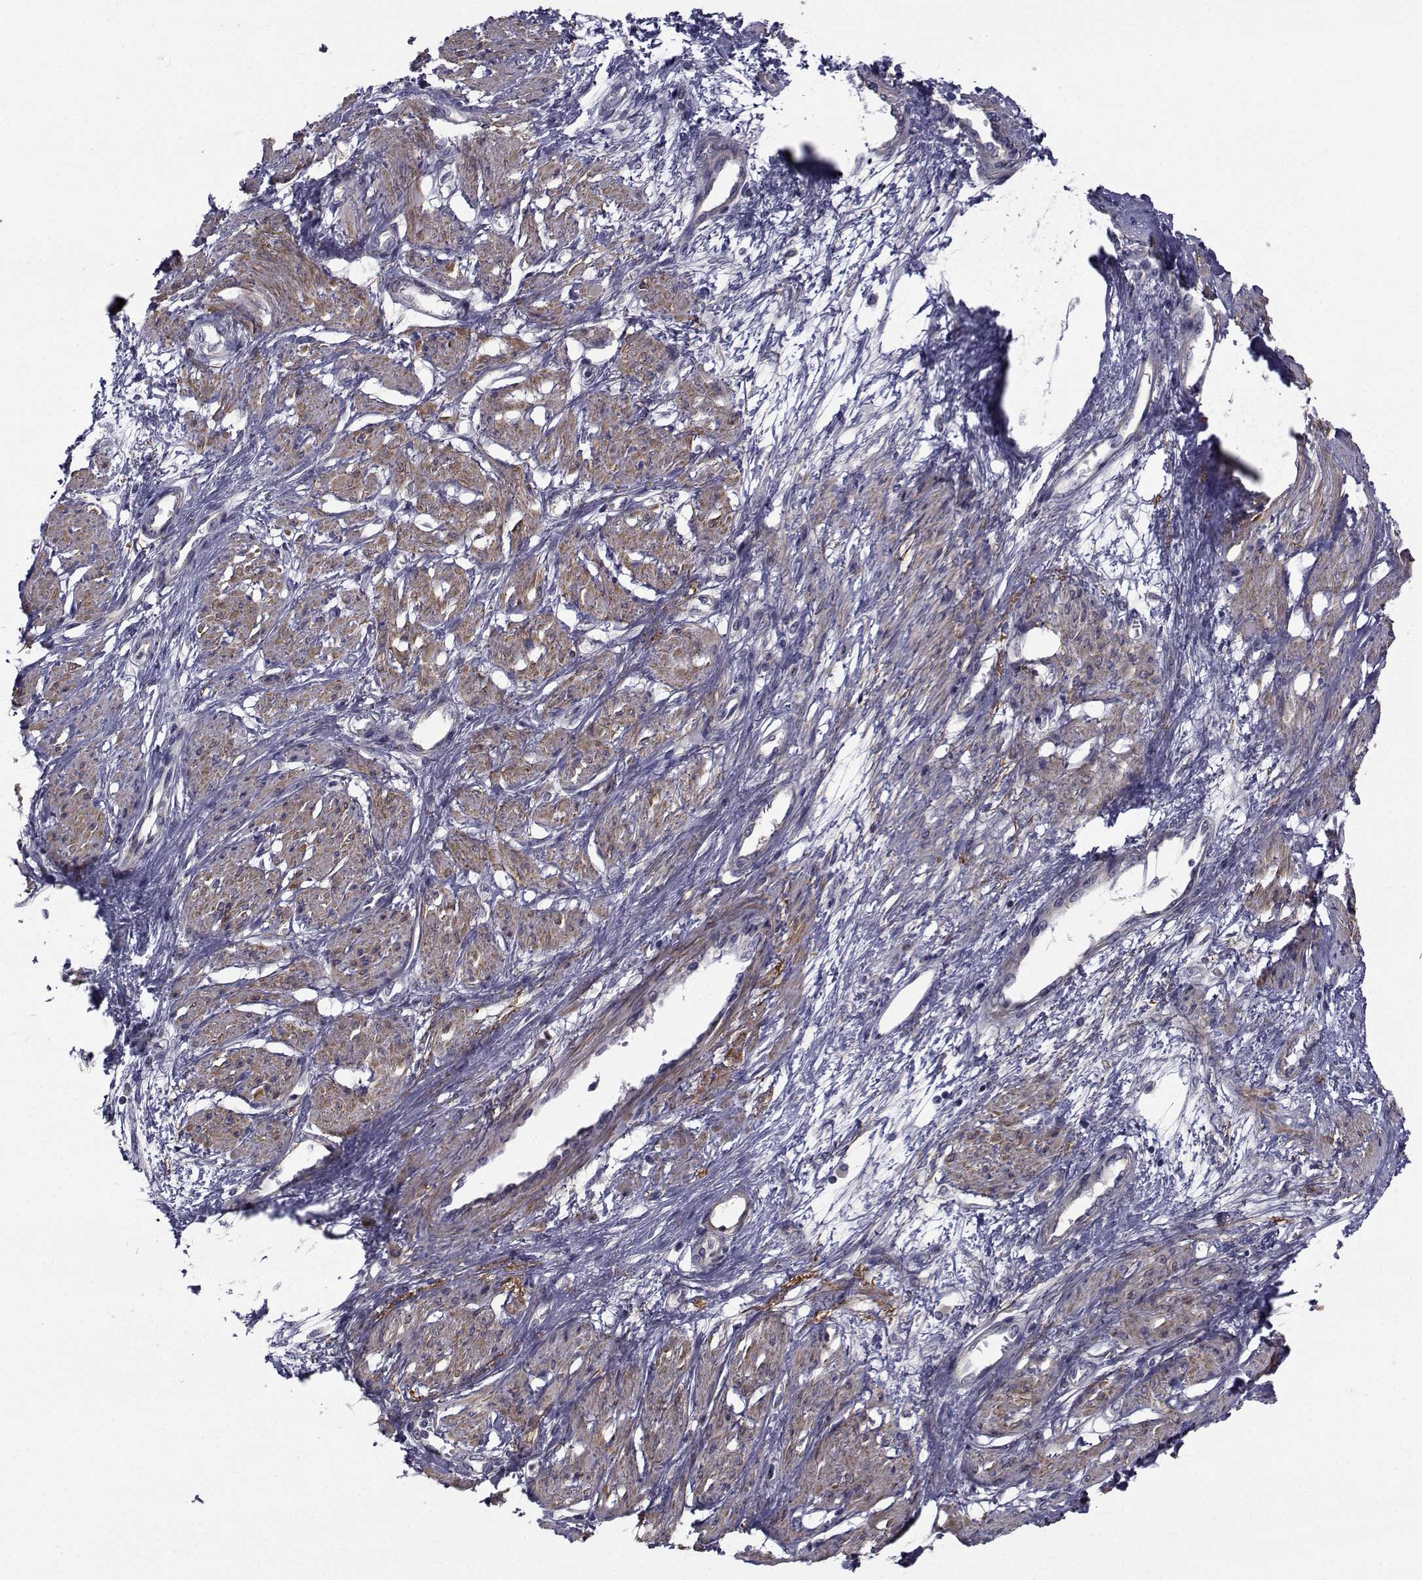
{"staining": {"intensity": "moderate", "quantity": "<25%", "location": "cytoplasmic/membranous"}, "tissue": "smooth muscle", "cell_type": "Smooth muscle cells", "image_type": "normal", "snomed": [{"axis": "morphology", "description": "Normal tissue, NOS"}, {"axis": "topography", "description": "Smooth muscle"}, {"axis": "topography", "description": "Uterus"}], "caption": "Unremarkable smooth muscle demonstrates moderate cytoplasmic/membranous staining in about <25% of smooth muscle cells.", "gene": "CFAP74", "patient": {"sex": "female", "age": 39}}